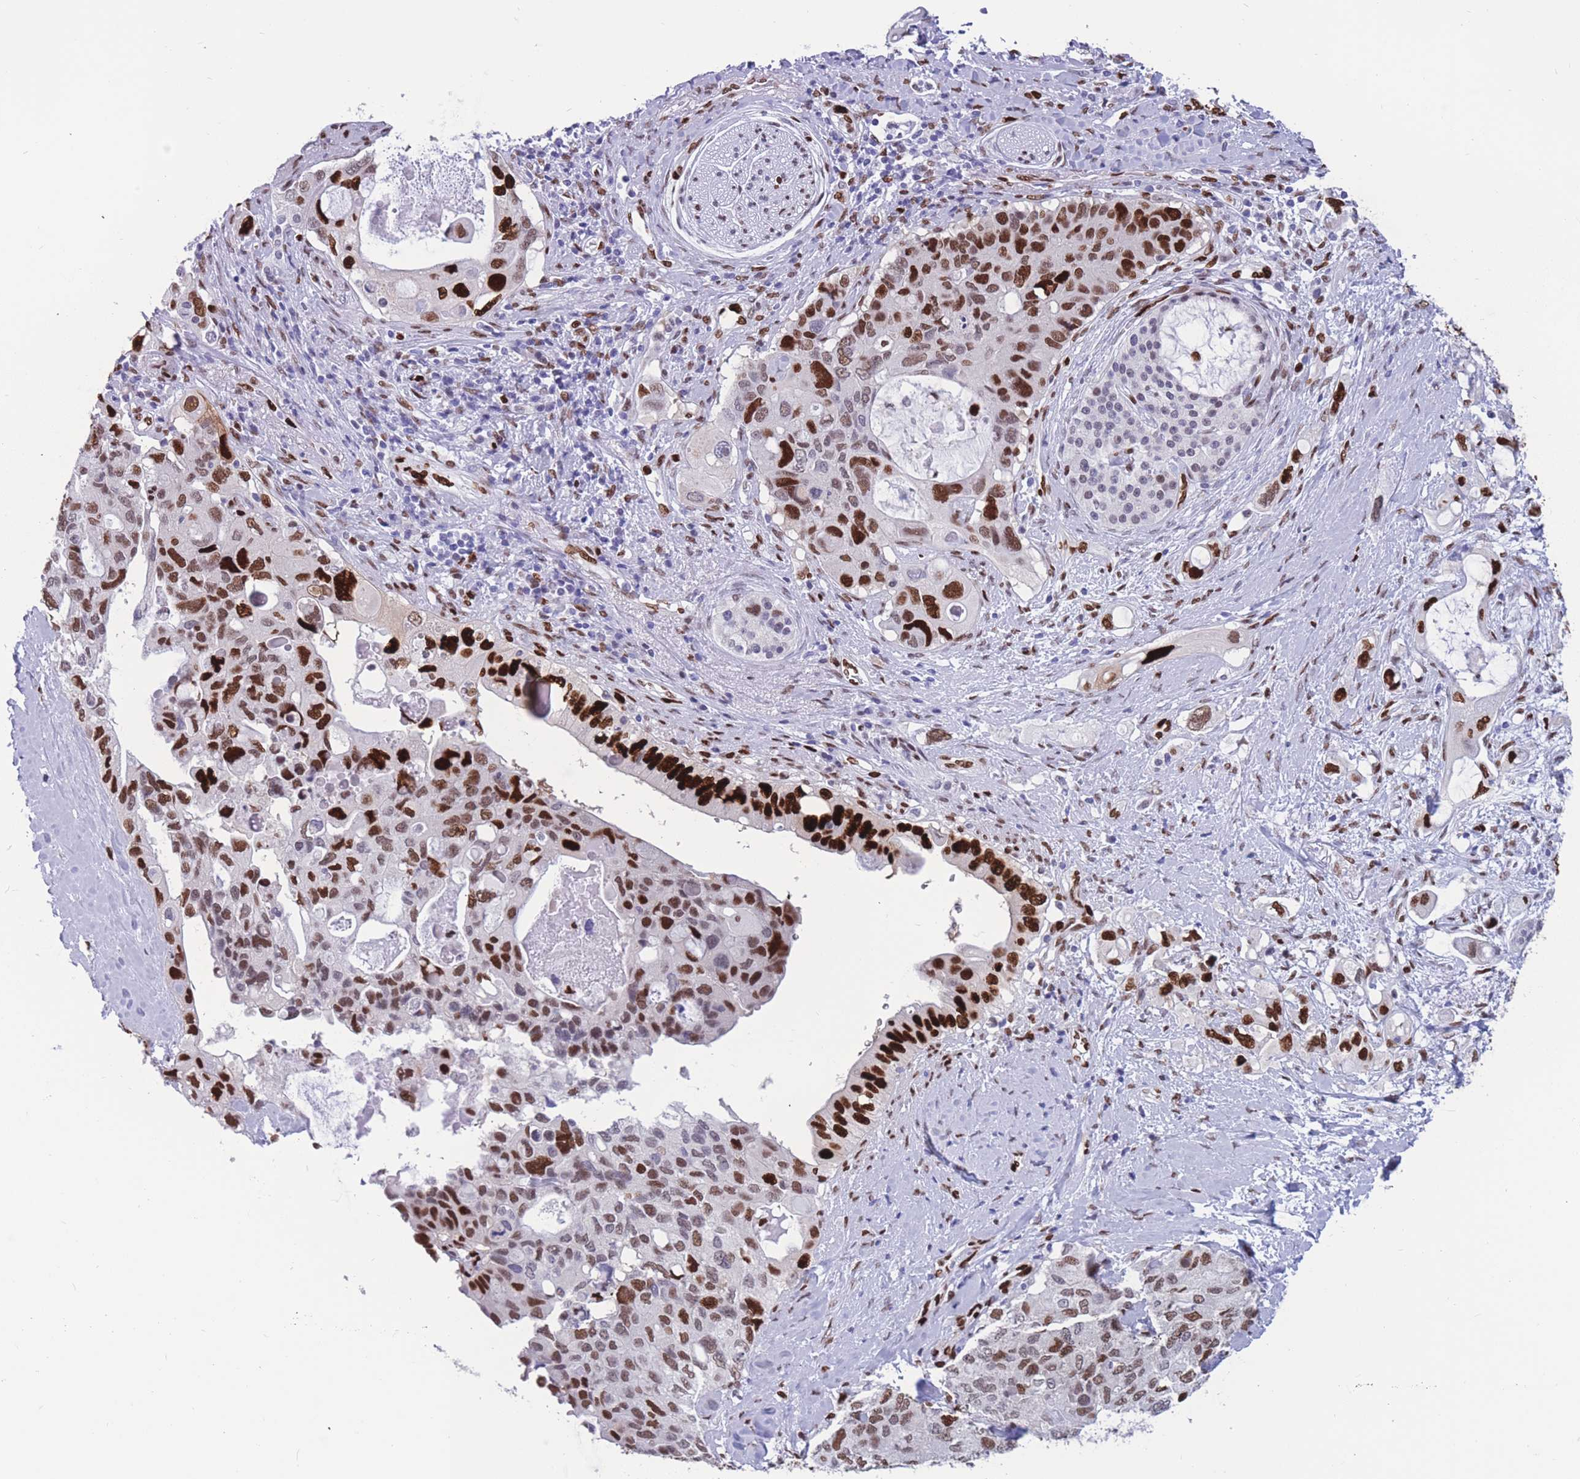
{"staining": {"intensity": "strong", "quantity": "25%-75%", "location": "nuclear"}, "tissue": "pancreatic cancer", "cell_type": "Tumor cells", "image_type": "cancer", "snomed": [{"axis": "morphology", "description": "Adenocarcinoma, NOS"}, {"axis": "topography", "description": "Pancreas"}], "caption": "Protein staining of pancreatic adenocarcinoma tissue shows strong nuclear expression in approximately 25%-75% of tumor cells.", "gene": "NASP", "patient": {"sex": "female", "age": 56}}